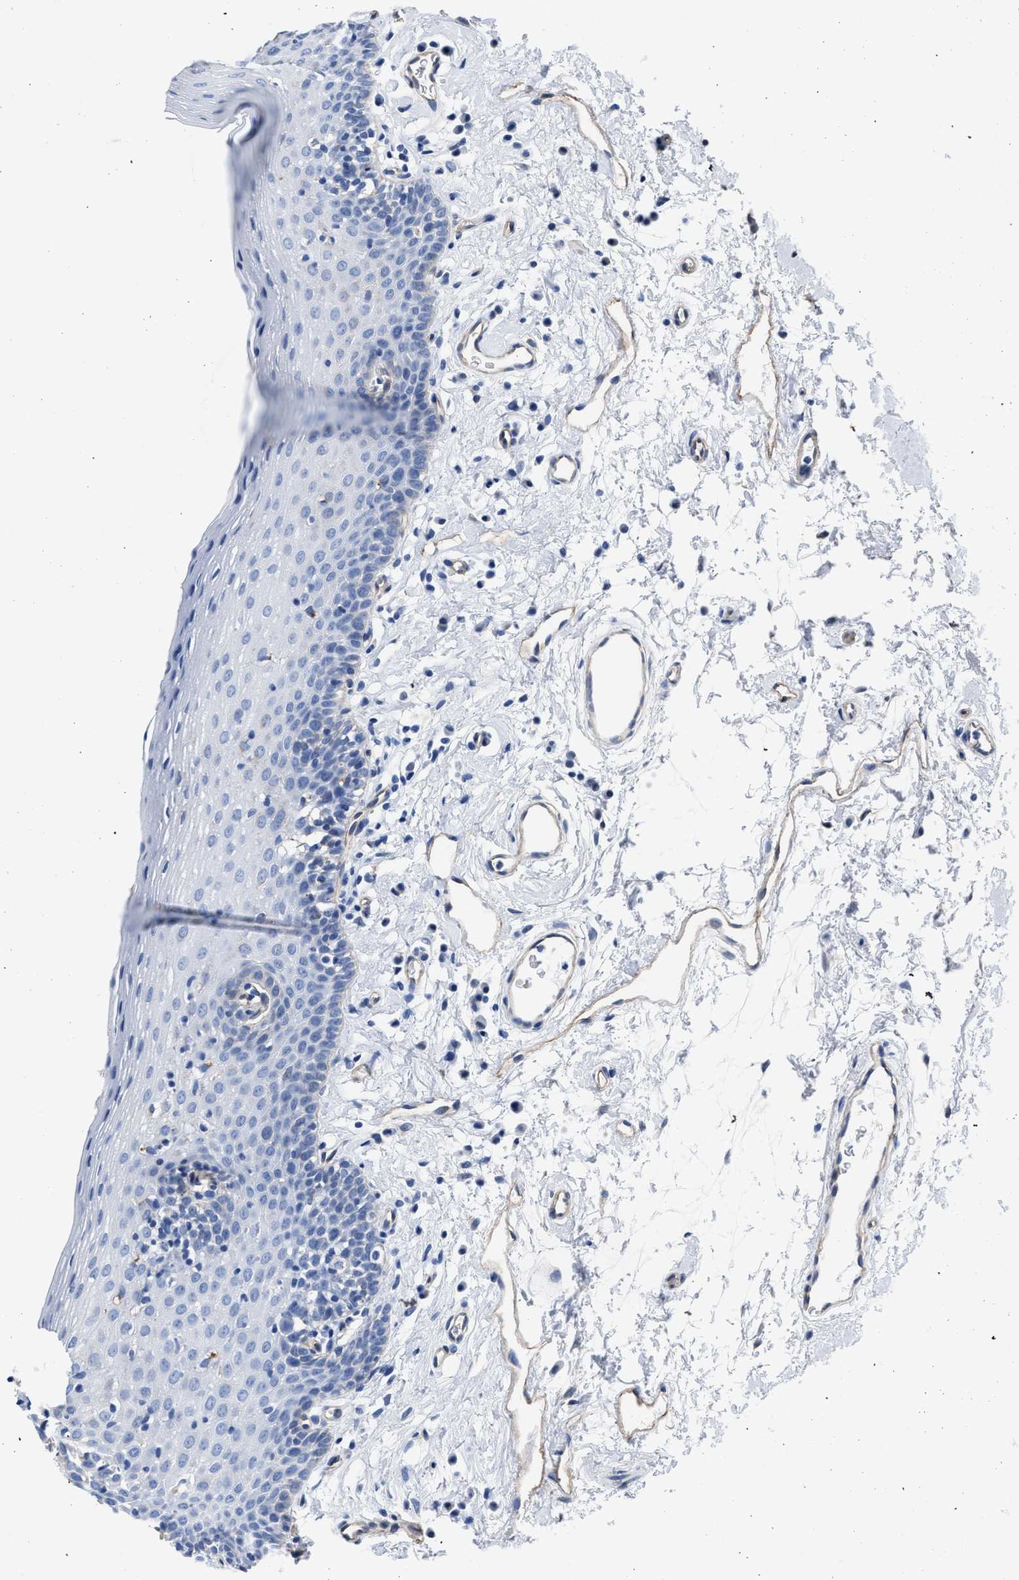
{"staining": {"intensity": "negative", "quantity": "none", "location": "none"}, "tissue": "oral mucosa", "cell_type": "Squamous epithelial cells", "image_type": "normal", "snomed": [{"axis": "morphology", "description": "Normal tissue, NOS"}, {"axis": "topography", "description": "Oral tissue"}], "caption": "Oral mucosa stained for a protein using immunohistochemistry reveals no staining squamous epithelial cells.", "gene": "KCNMB3", "patient": {"sex": "male", "age": 66}}